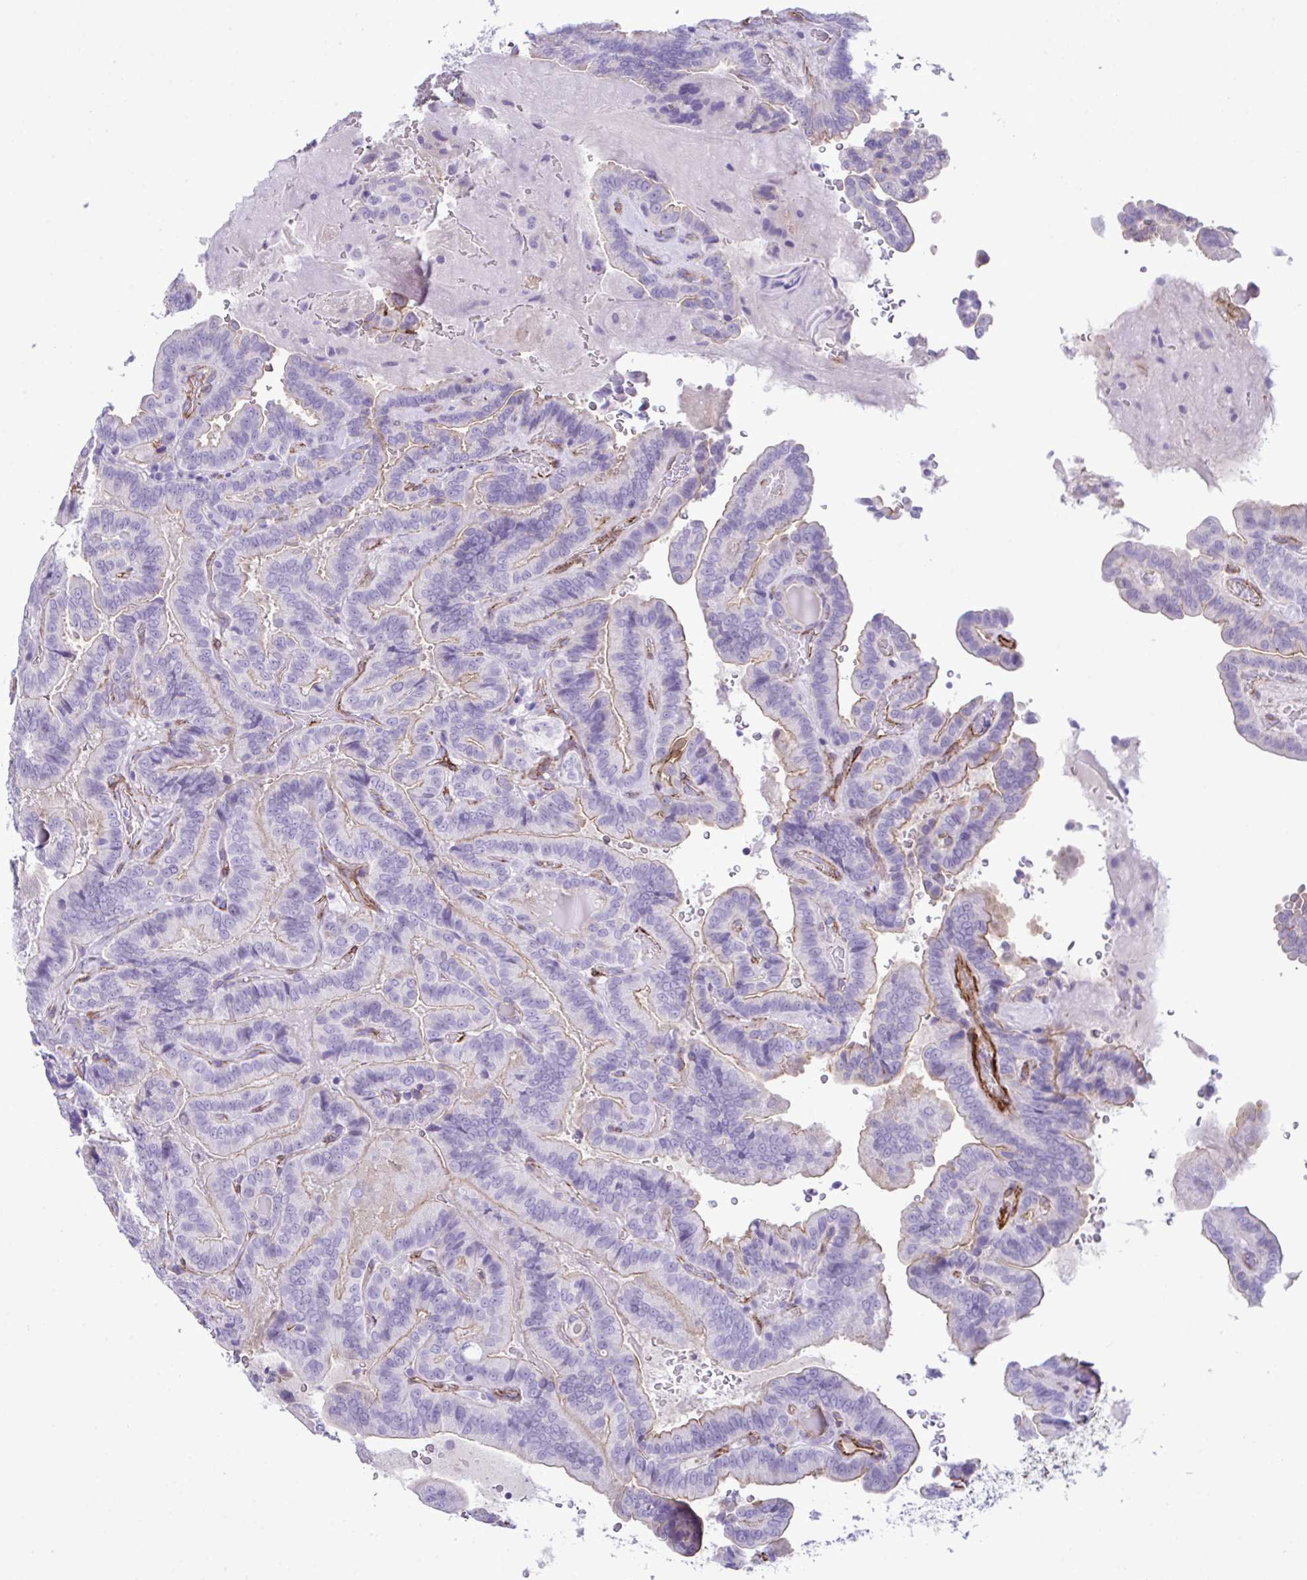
{"staining": {"intensity": "weak", "quantity": "<25%", "location": "cytoplasmic/membranous"}, "tissue": "thyroid cancer", "cell_type": "Tumor cells", "image_type": "cancer", "snomed": [{"axis": "morphology", "description": "Papillary adenocarcinoma, NOS"}, {"axis": "topography", "description": "Thyroid gland"}], "caption": "This is a micrograph of immunohistochemistry (IHC) staining of thyroid cancer (papillary adenocarcinoma), which shows no positivity in tumor cells. (Immunohistochemistry (ihc), brightfield microscopy, high magnification).", "gene": "SYNPO2L", "patient": {"sex": "male", "age": 61}}